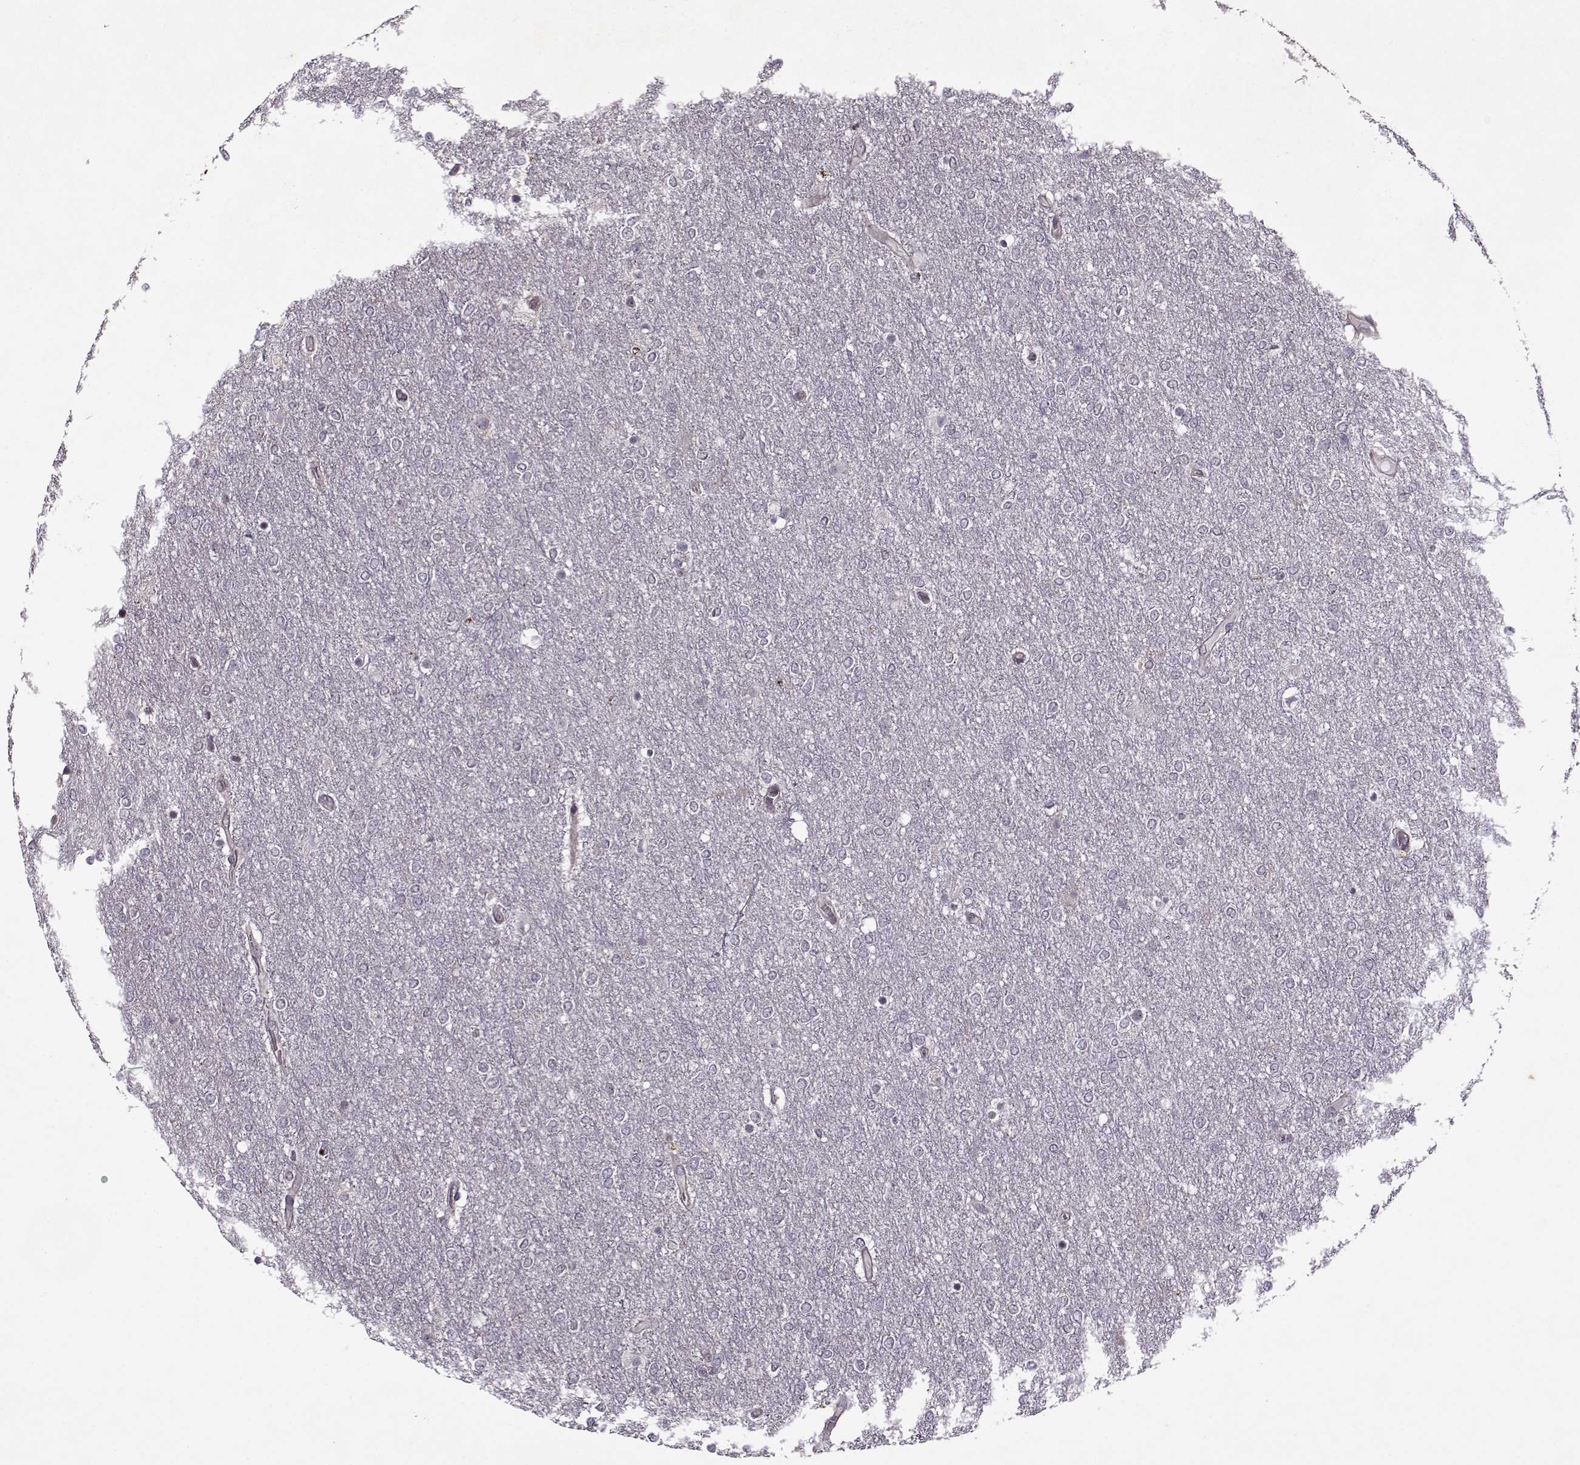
{"staining": {"intensity": "negative", "quantity": "none", "location": "none"}, "tissue": "glioma", "cell_type": "Tumor cells", "image_type": "cancer", "snomed": [{"axis": "morphology", "description": "Glioma, malignant, High grade"}, {"axis": "topography", "description": "Brain"}], "caption": "The histopathology image exhibits no staining of tumor cells in glioma.", "gene": "KRT9", "patient": {"sex": "female", "age": 61}}